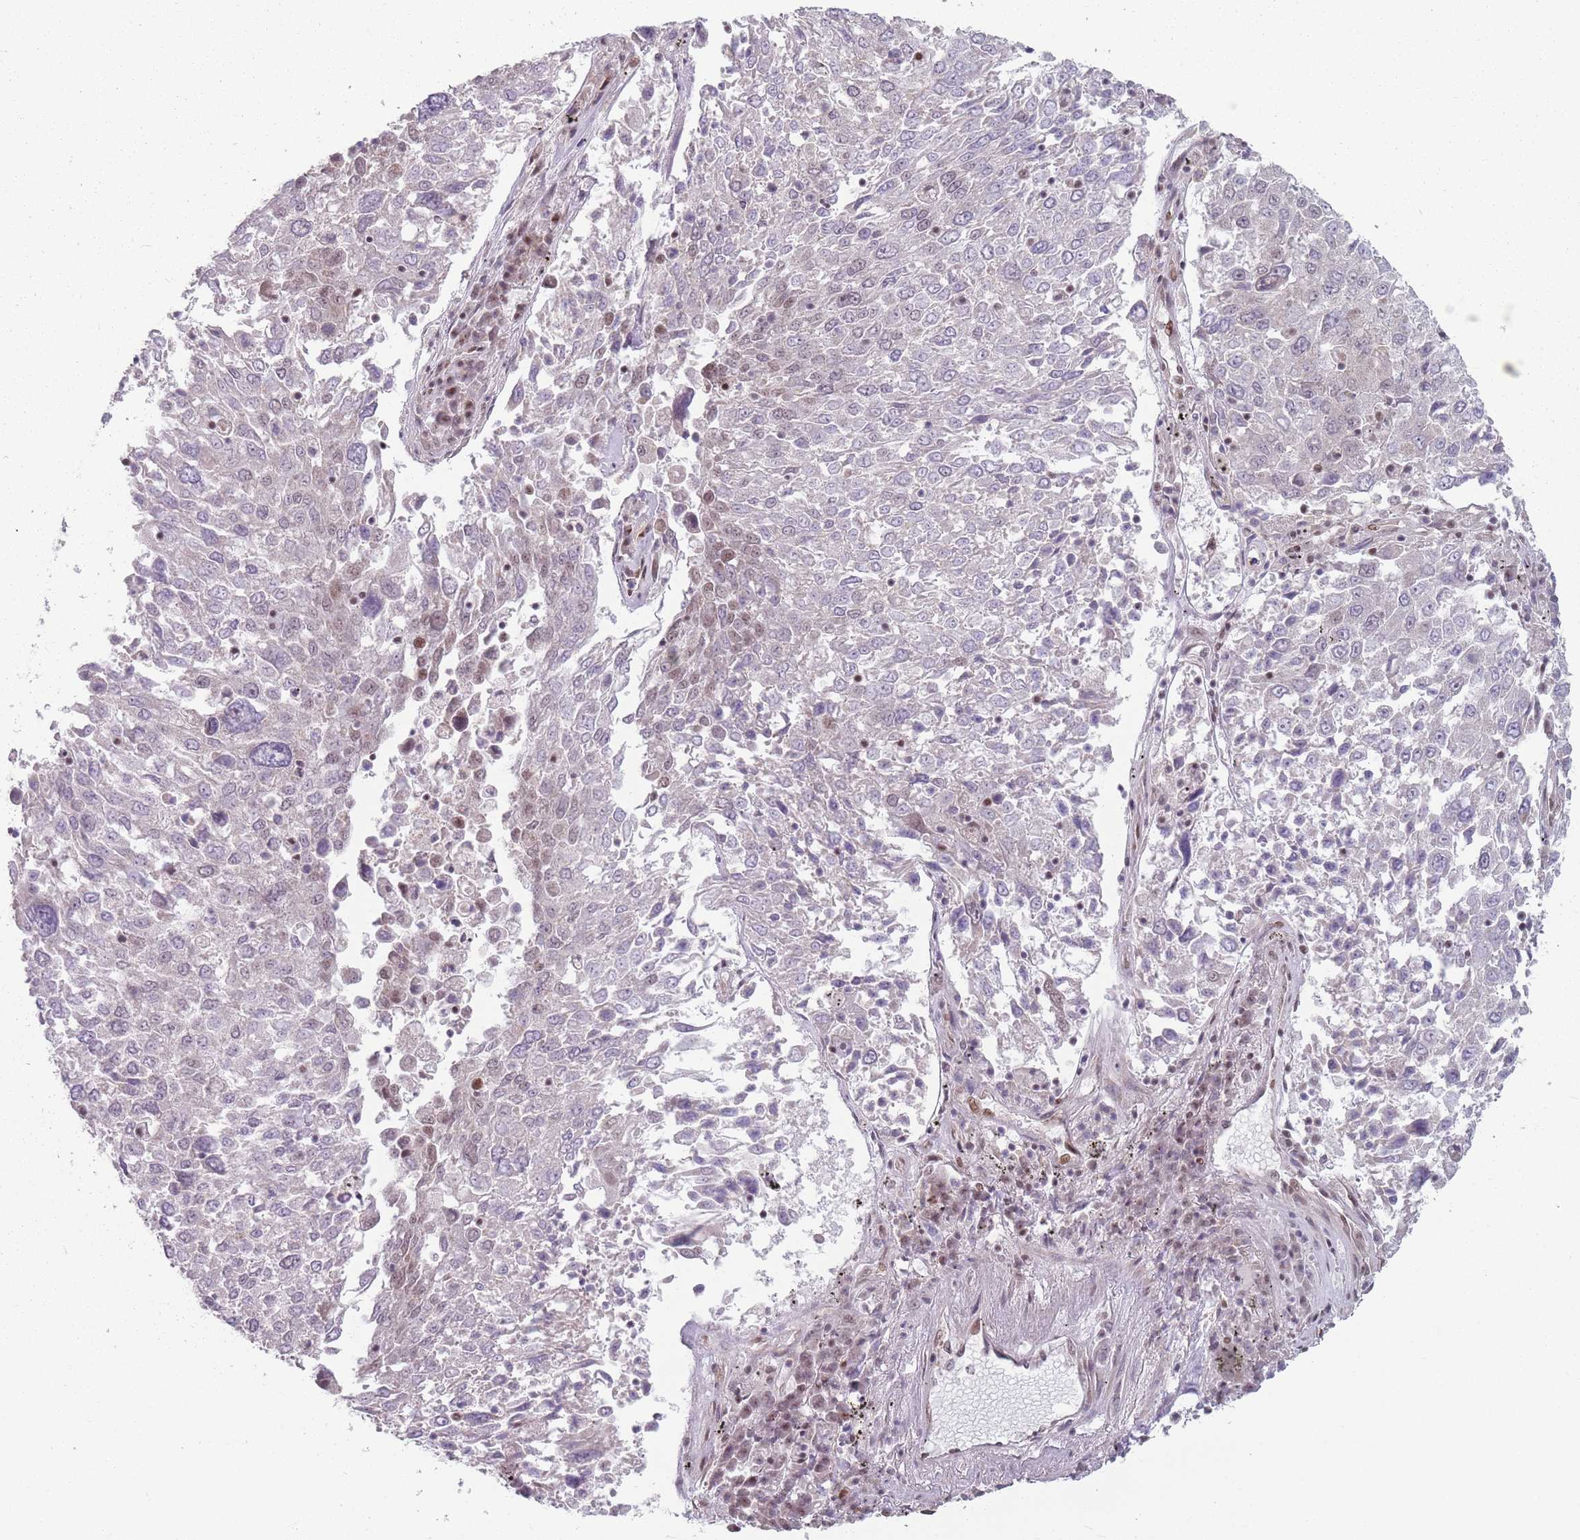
{"staining": {"intensity": "weak", "quantity": "<25%", "location": "nuclear"}, "tissue": "lung cancer", "cell_type": "Tumor cells", "image_type": "cancer", "snomed": [{"axis": "morphology", "description": "Squamous cell carcinoma, NOS"}, {"axis": "topography", "description": "Lung"}], "caption": "This micrograph is of lung cancer stained with immunohistochemistry (IHC) to label a protein in brown with the nuclei are counter-stained blue. There is no expression in tumor cells.", "gene": "SH3BGRL2", "patient": {"sex": "male", "age": 65}}